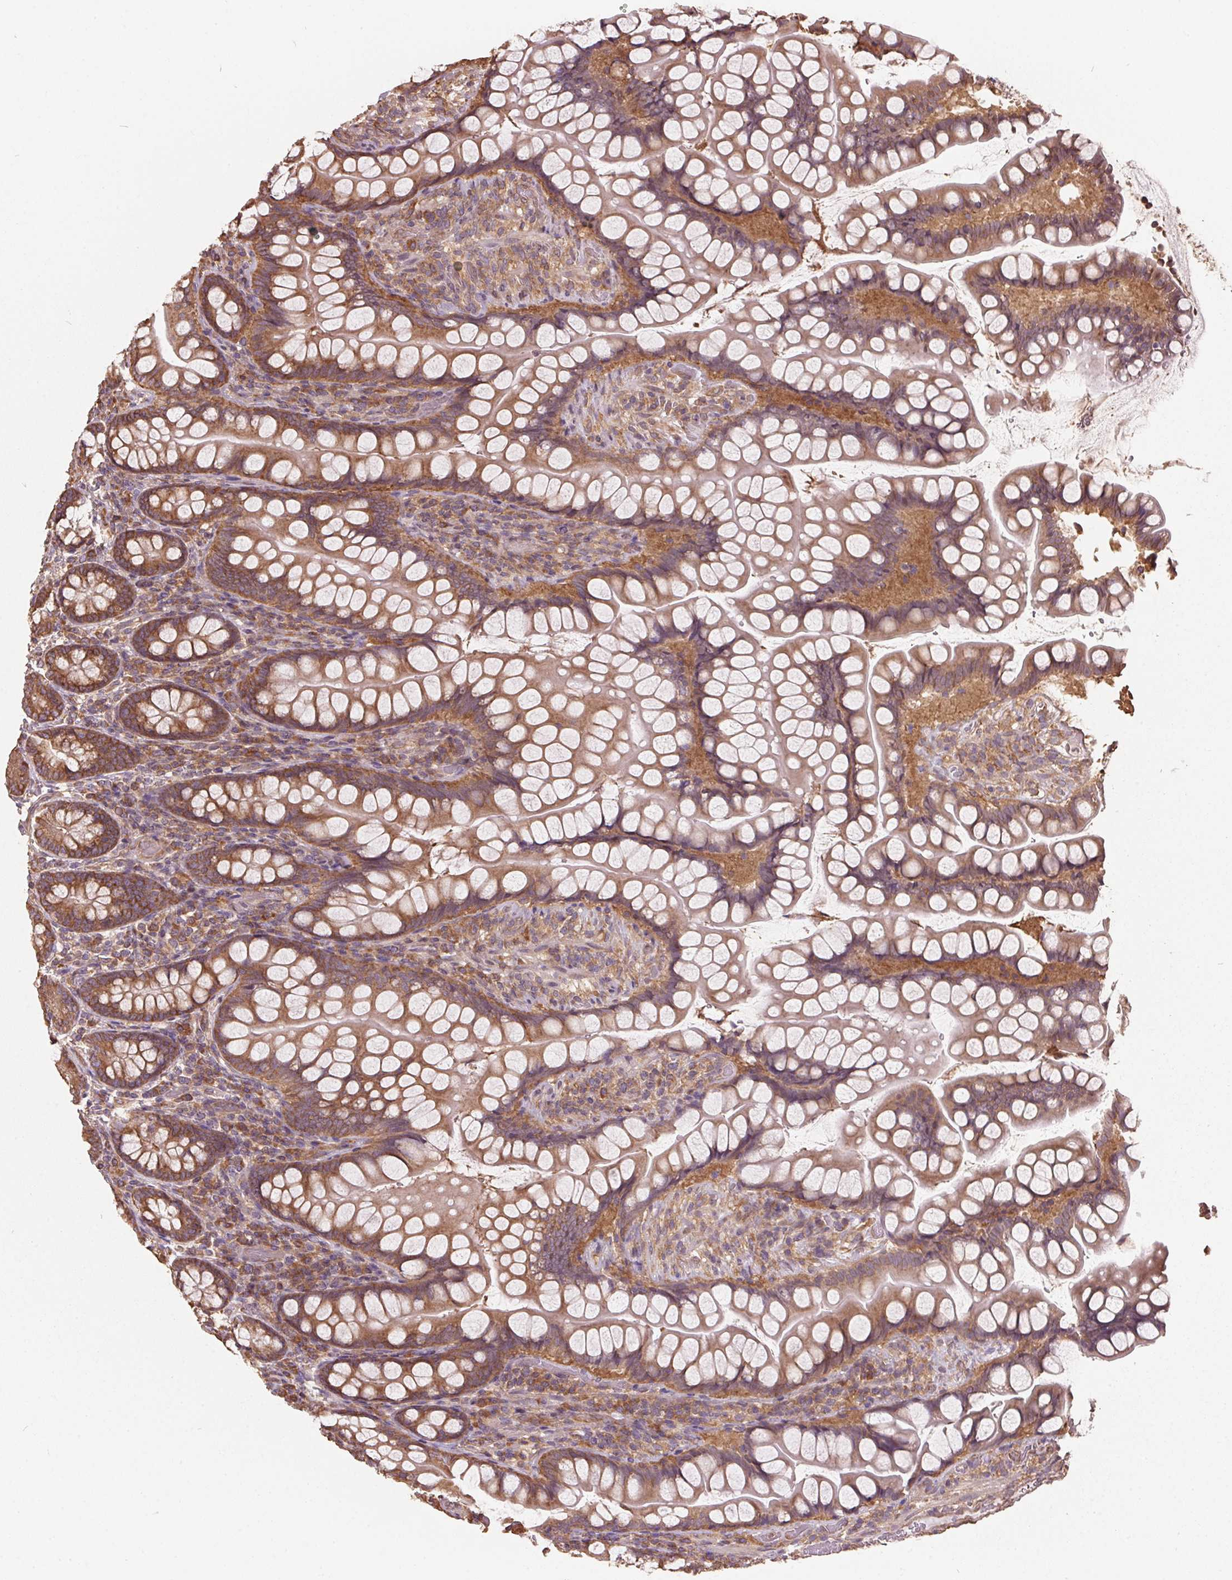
{"staining": {"intensity": "strong", "quantity": ">75%", "location": "cytoplasmic/membranous"}, "tissue": "small intestine", "cell_type": "Glandular cells", "image_type": "normal", "snomed": [{"axis": "morphology", "description": "Normal tissue, NOS"}, {"axis": "topography", "description": "Small intestine"}], "caption": "An image of small intestine stained for a protein reveals strong cytoplasmic/membranous brown staining in glandular cells. (IHC, brightfield microscopy, high magnification).", "gene": "EIF2S1", "patient": {"sex": "male", "age": 70}}